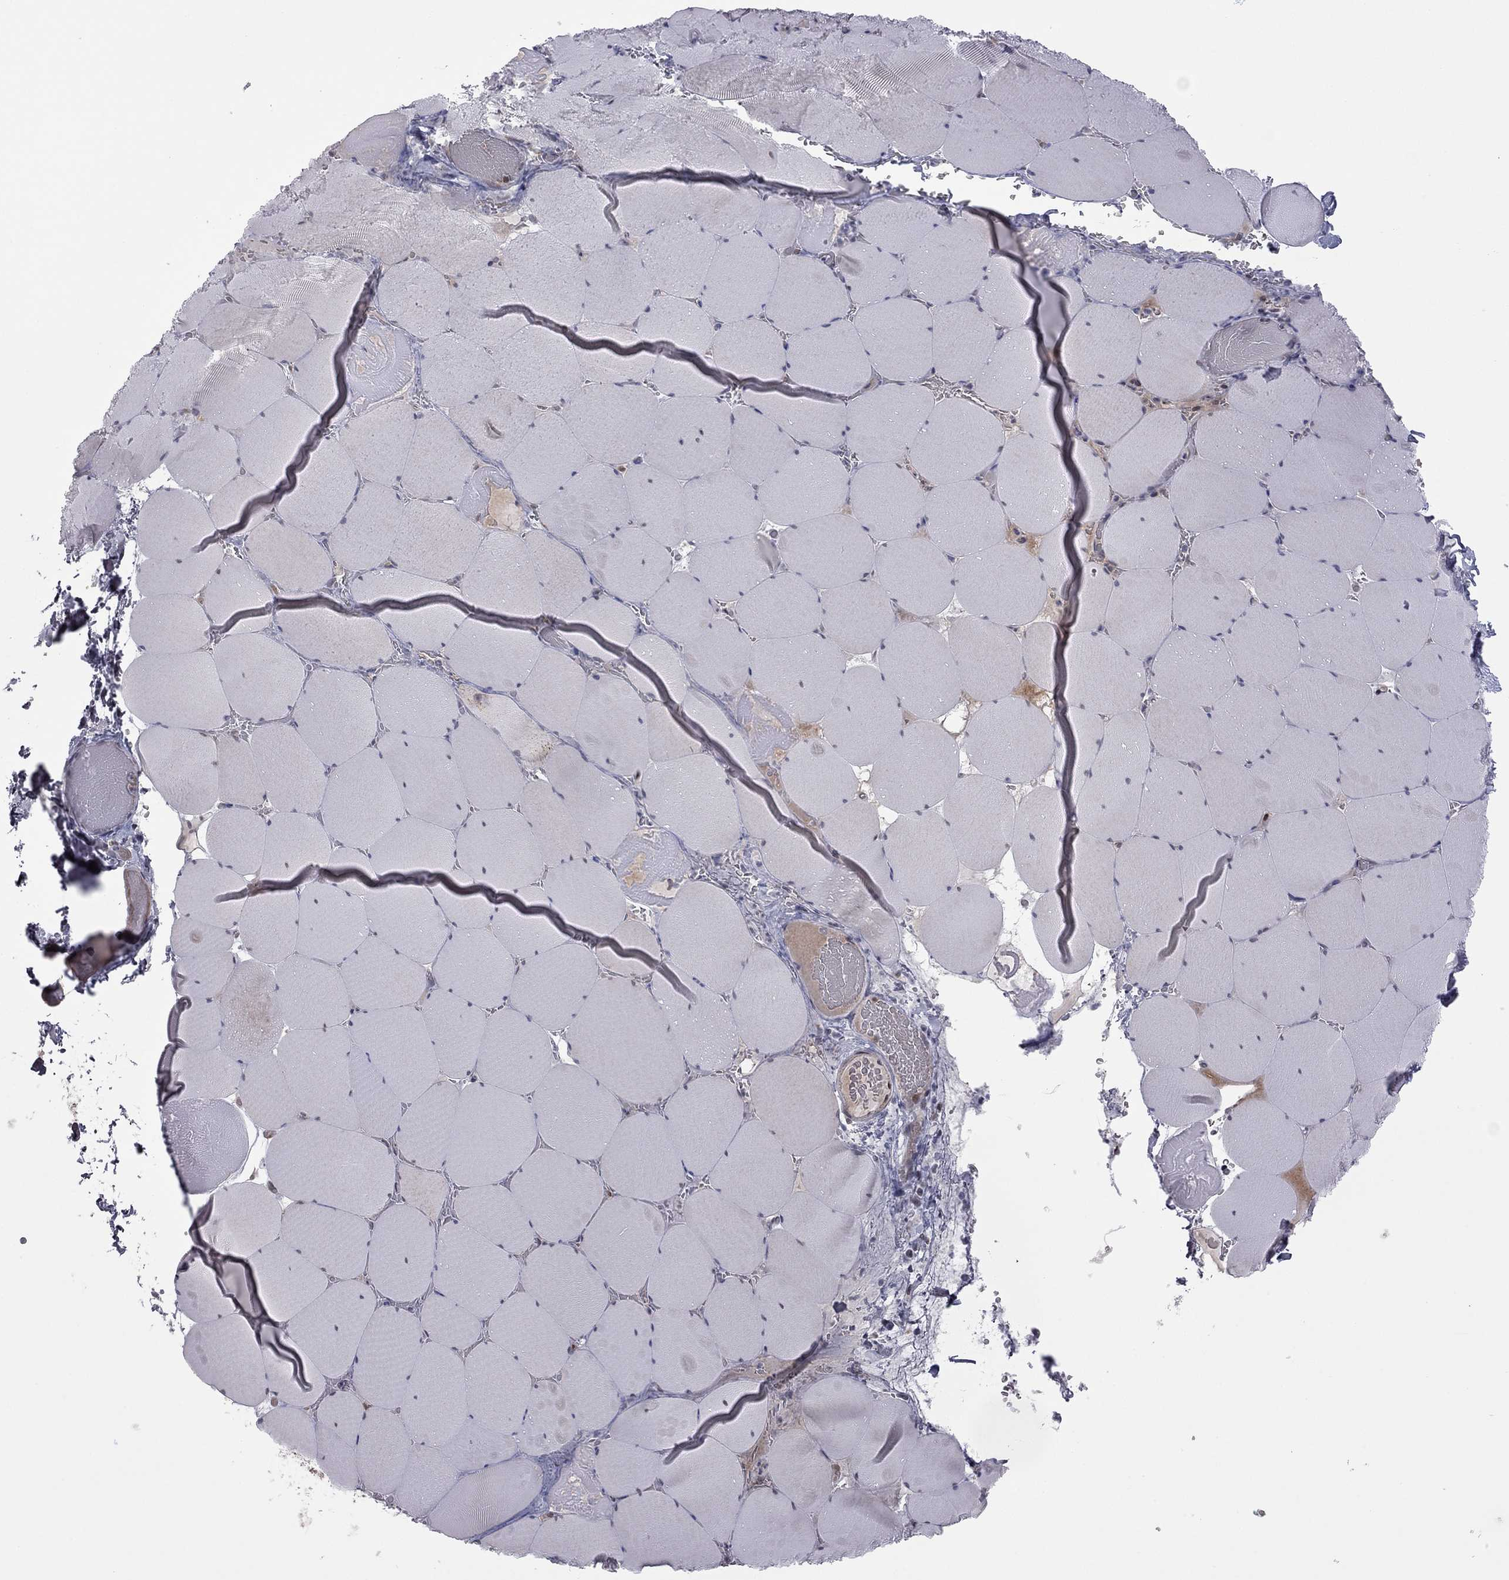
{"staining": {"intensity": "negative", "quantity": "none", "location": "none"}, "tissue": "skeletal muscle", "cell_type": "Myocytes", "image_type": "normal", "snomed": [{"axis": "morphology", "description": "Normal tissue, NOS"}, {"axis": "morphology", "description": "Malignant melanoma, Metastatic site"}, {"axis": "topography", "description": "Skeletal muscle"}], "caption": "Immunohistochemical staining of benign skeletal muscle shows no significant staining in myocytes. The staining is performed using DAB (3,3'-diaminobenzidine) brown chromogen with nuclei counter-stained in using hematoxylin.", "gene": "MC3R", "patient": {"sex": "male", "age": 50}}